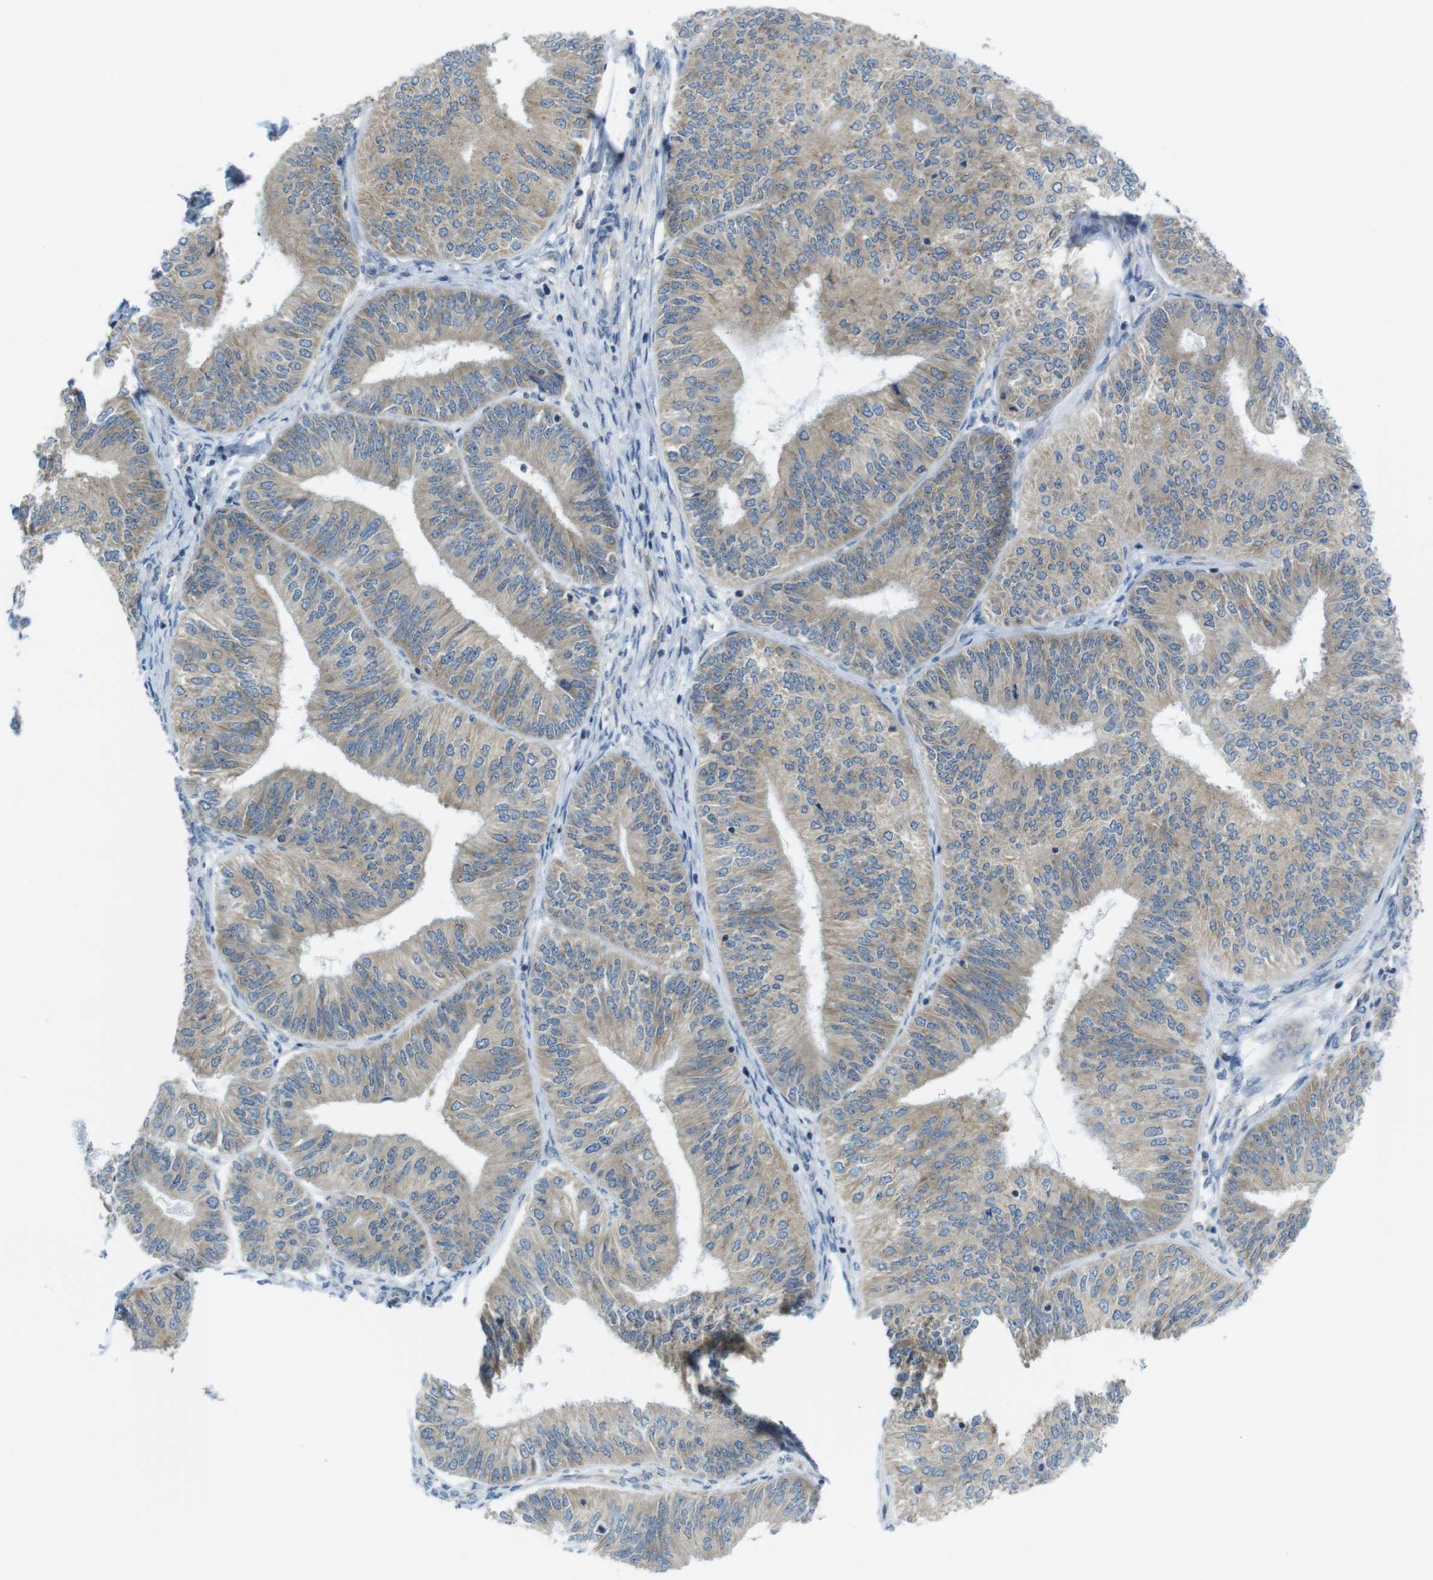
{"staining": {"intensity": "weak", "quantity": ">75%", "location": "cytoplasmic/membranous"}, "tissue": "endometrial cancer", "cell_type": "Tumor cells", "image_type": "cancer", "snomed": [{"axis": "morphology", "description": "Adenocarcinoma, NOS"}, {"axis": "topography", "description": "Endometrium"}], "caption": "IHC of endometrial cancer shows low levels of weak cytoplasmic/membranous expression in about >75% of tumor cells.", "gene": "CLPTM1L", "patient": {"sex": "female", "age": 58}}